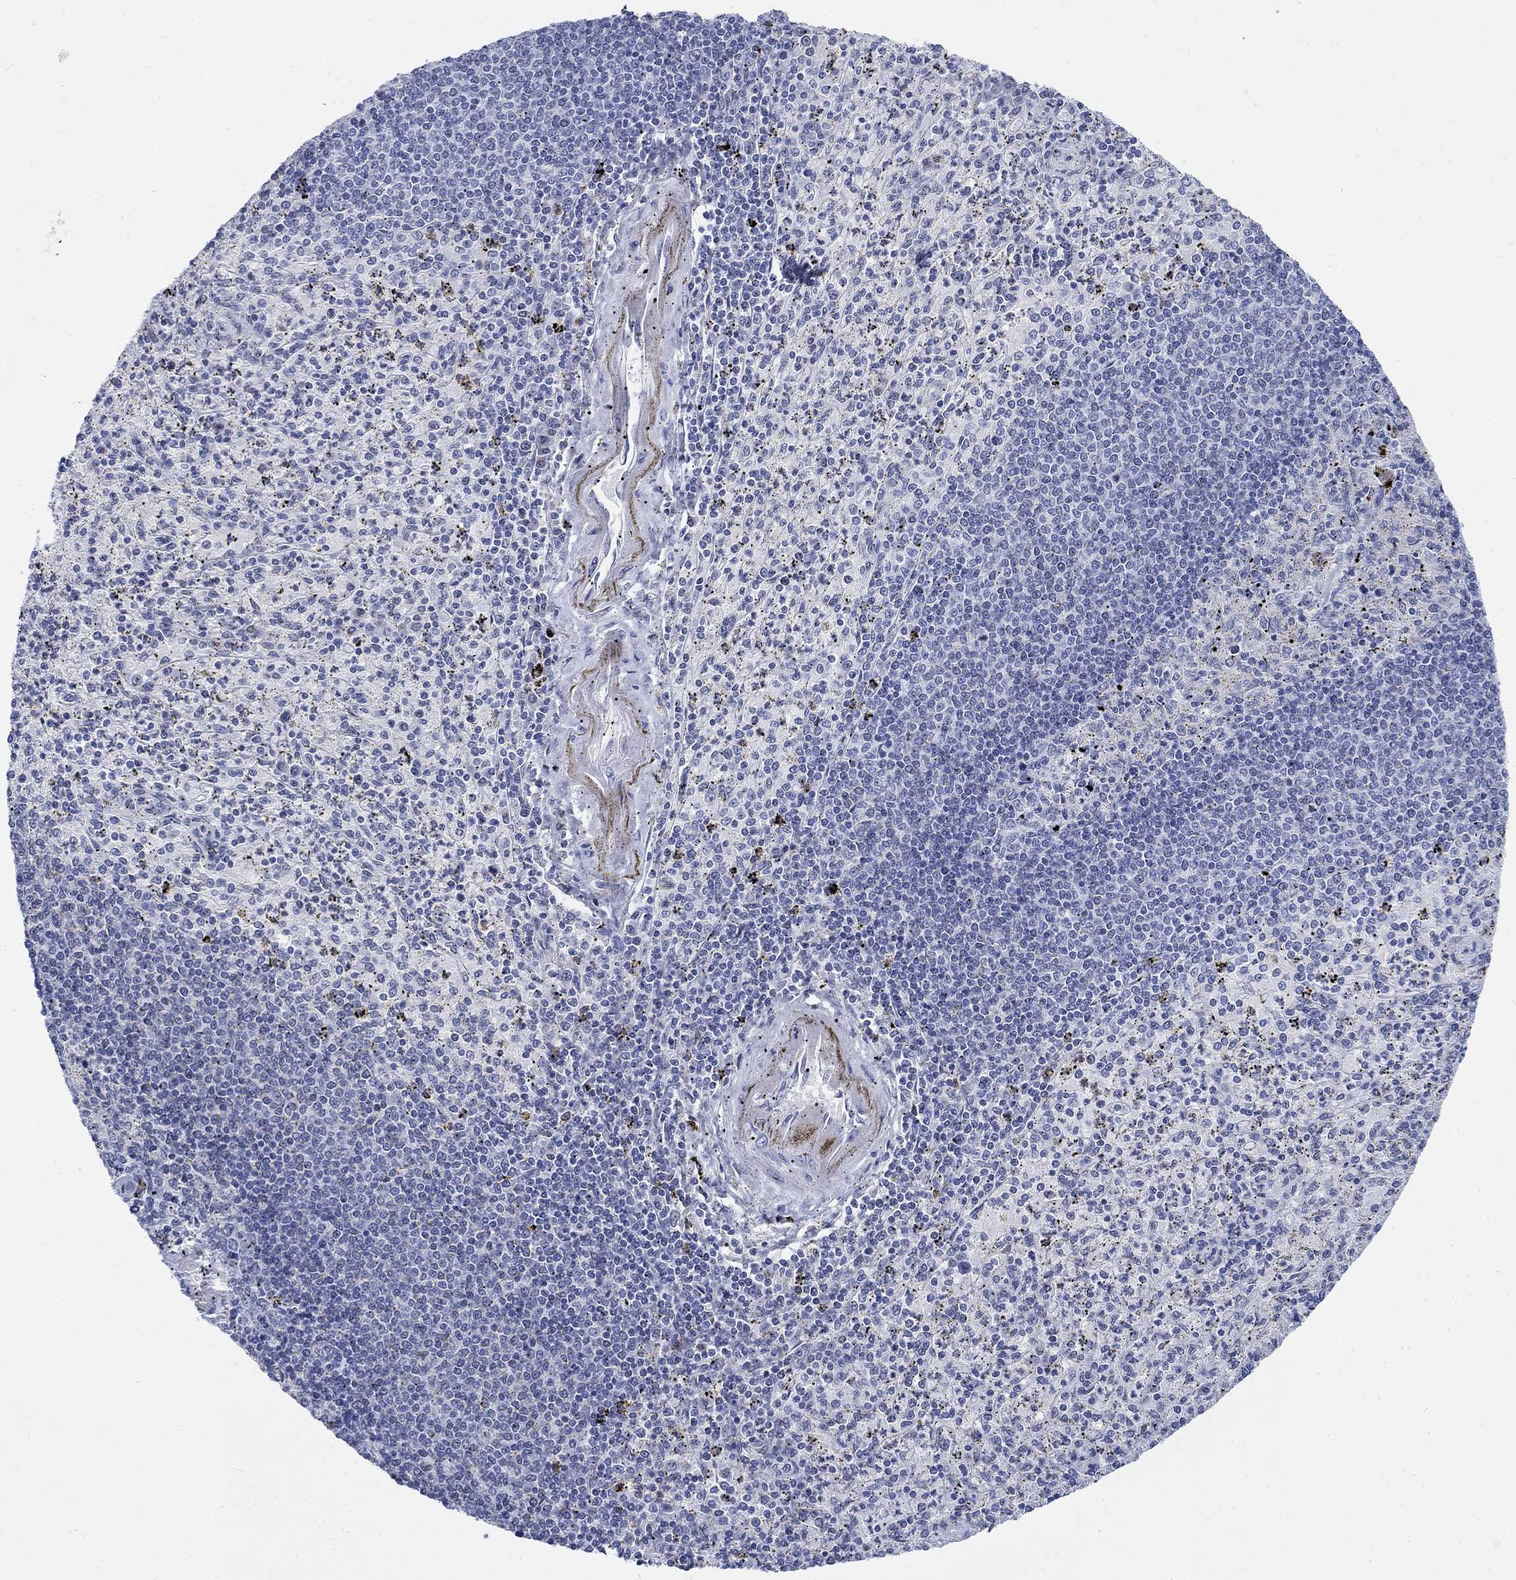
{"staining": {"intensity": "negative", "quantity": "none", "location": "none"}, "tissue": "spleen", "cell_type": "Cells in red pulp", "image_type": "normal", "snomed": [{"axis": "morphology", "description": "Normal tissue, NOS"}, {"axis": "topography", "description": "Spleen"}], "caption": "Immunohistochemistry photomicrograph of unremarkable spleen: spleen stained with DAB (3,3'-diaminobenzidine) displays no significant protein expression in cells in red pulp. (IHC, brightfield microscopy, high magnification).", "gene": "KRT76", "patient": {"sex": "male", "age": 60}}